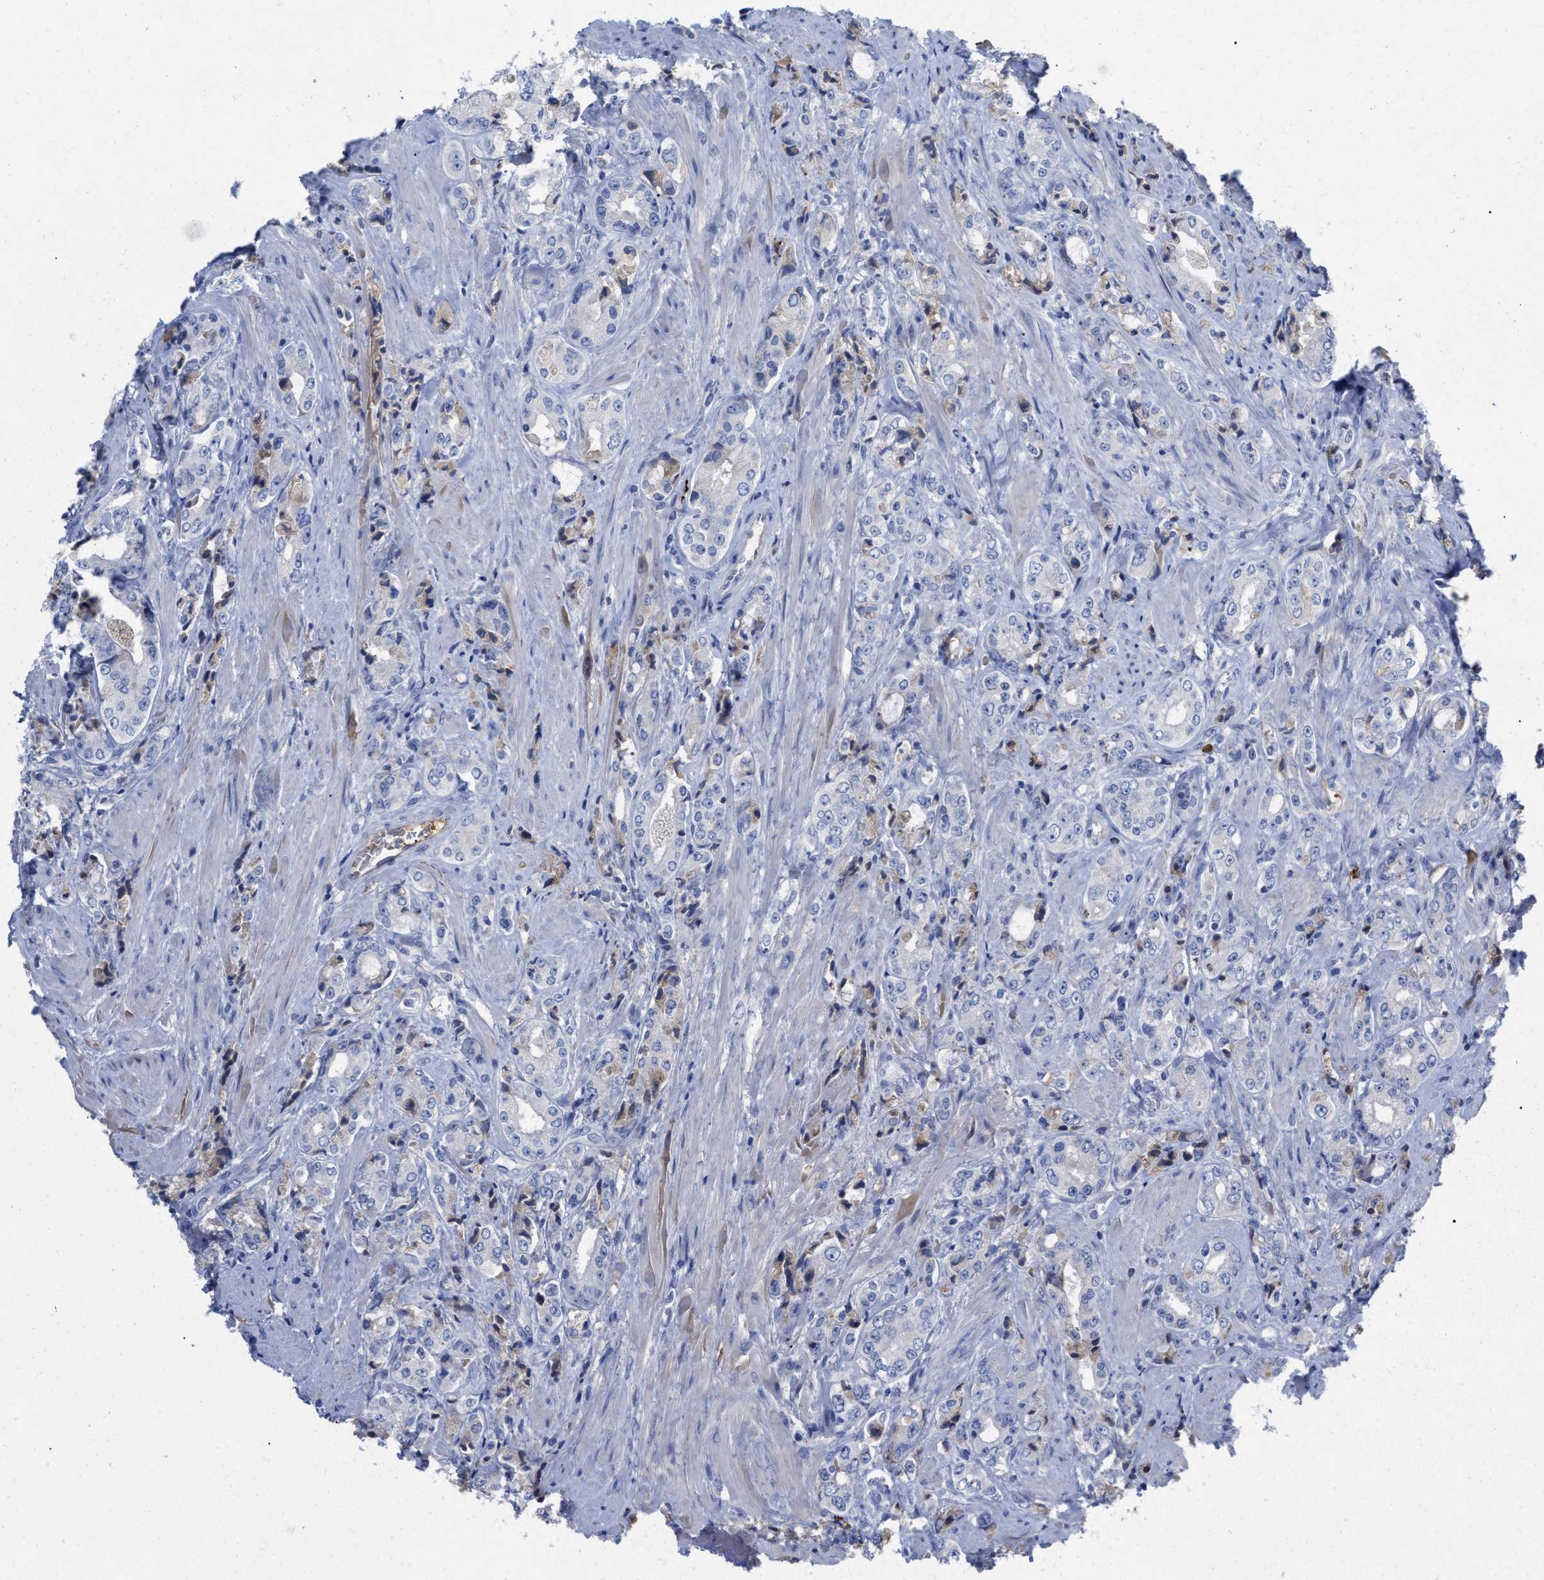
{"staining": {"intensity": "negative", "quantity": "none", "location": "none"}, "tissue": "prostate cancer", "cell_type": "Tumor cells", "image_type": "cancer", "snomed": [{"axis": "morphology", "description": "Adenocarcinoma, High grade"}, {"axis": "topography", "description": "Prostate"}], "caption": "The photomicrograph shows no significant positivity in tumor cells of prostate cancer (adenocarcinoma (high-grade)). Brightfield microscopy of immunohistochemistry stained with DAB (brown) and hematoxylin (blue), captured at high magnification.", "gene": "IGHV5-51", "patient": {"sex": "male", "age": 61}}